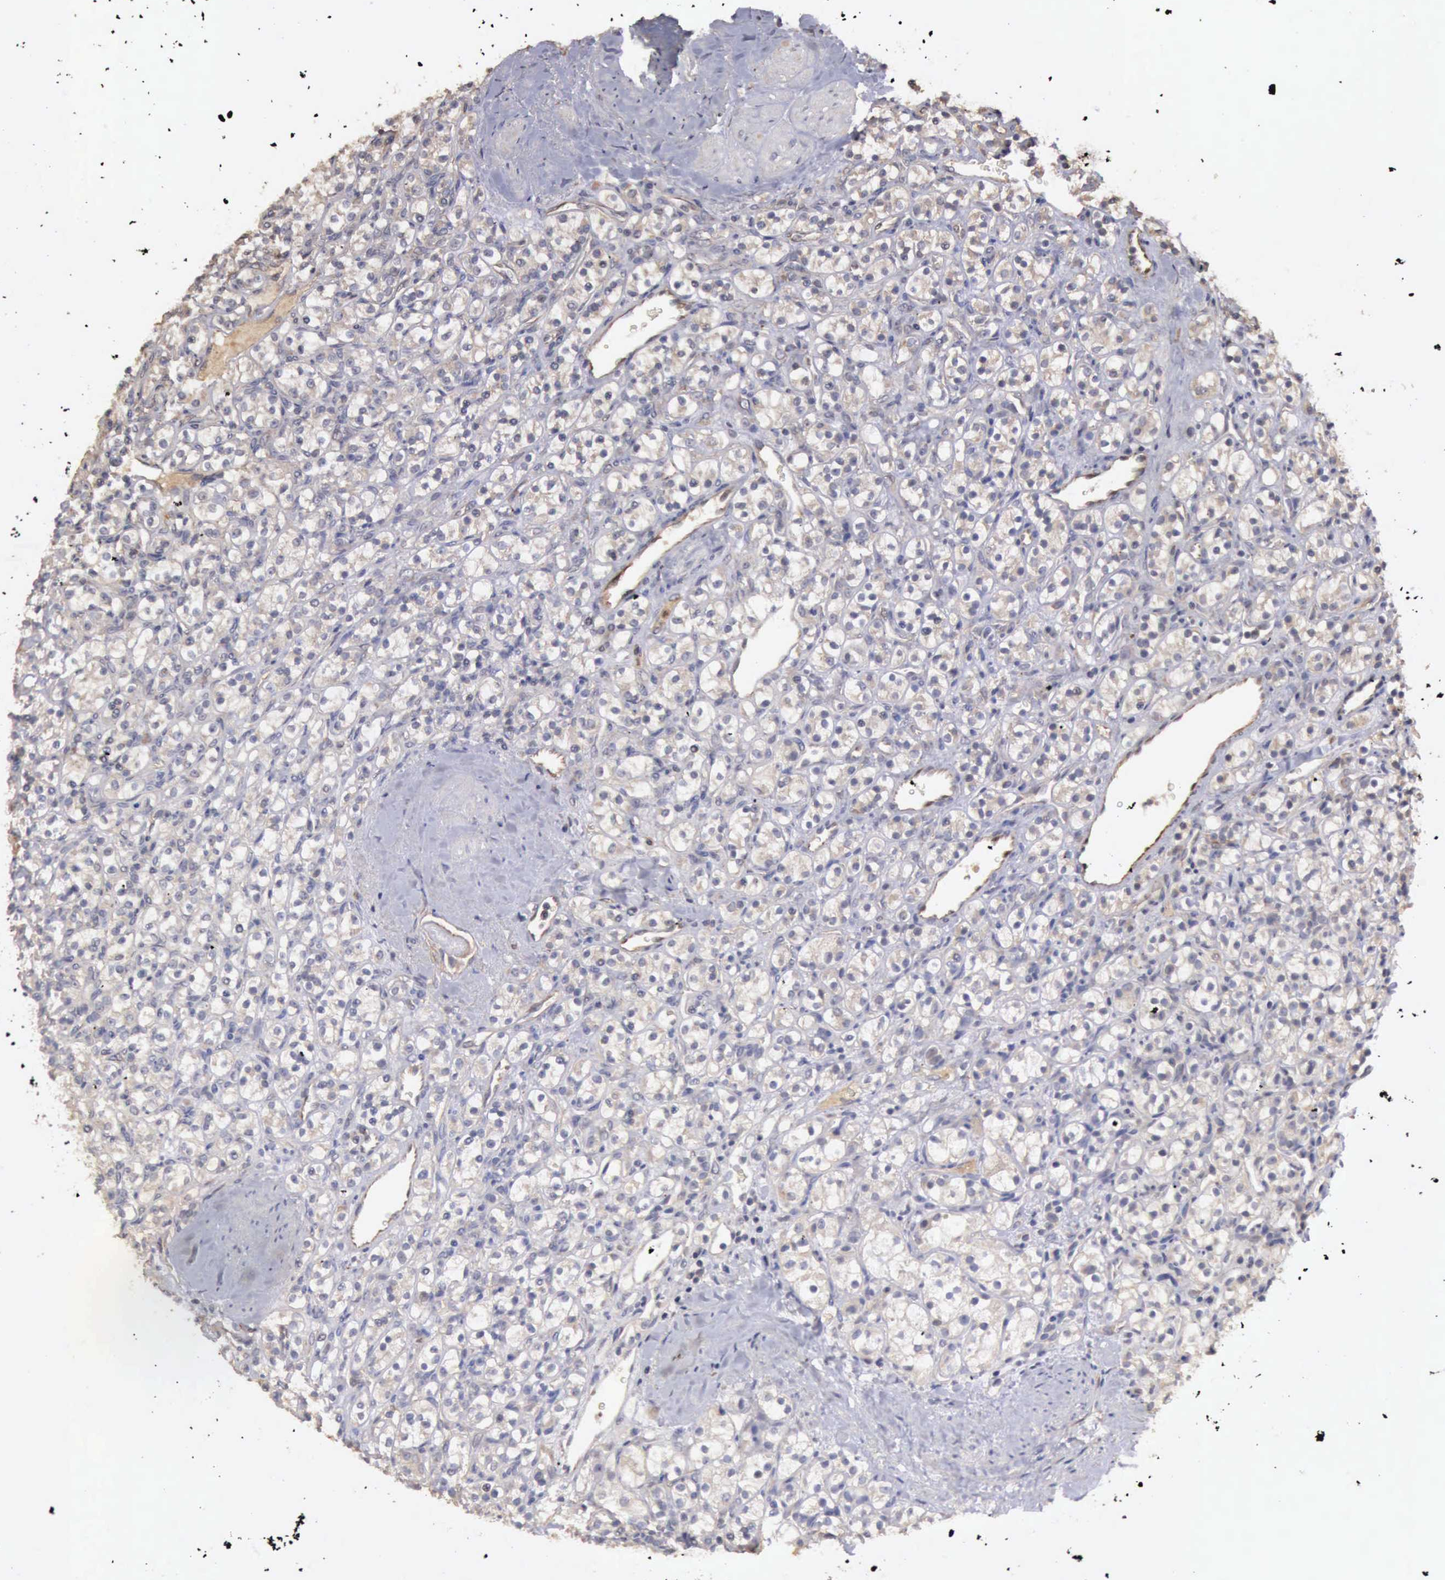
{"staining": {"intensity": "negative", "quantity": "none", "location": "none"}, "tissue": "renal cancer", "cell_type": "Tumor cells", "image_type": "cancer", "snomed": [{"axis": "morphology", "description": "Adenocarcinoma, NOS"}, {"axis": "topography", "description": "Kidney"}], "caption": "High magnification brightfield microscopy of renal cancer (adenocarcinoma) stained with DAB (brown) and counterstained with hematoxylin (blue): tumor cells show no significant expression.", "gene": "BMX", "patient": {"sex": "male", "age": 77}}